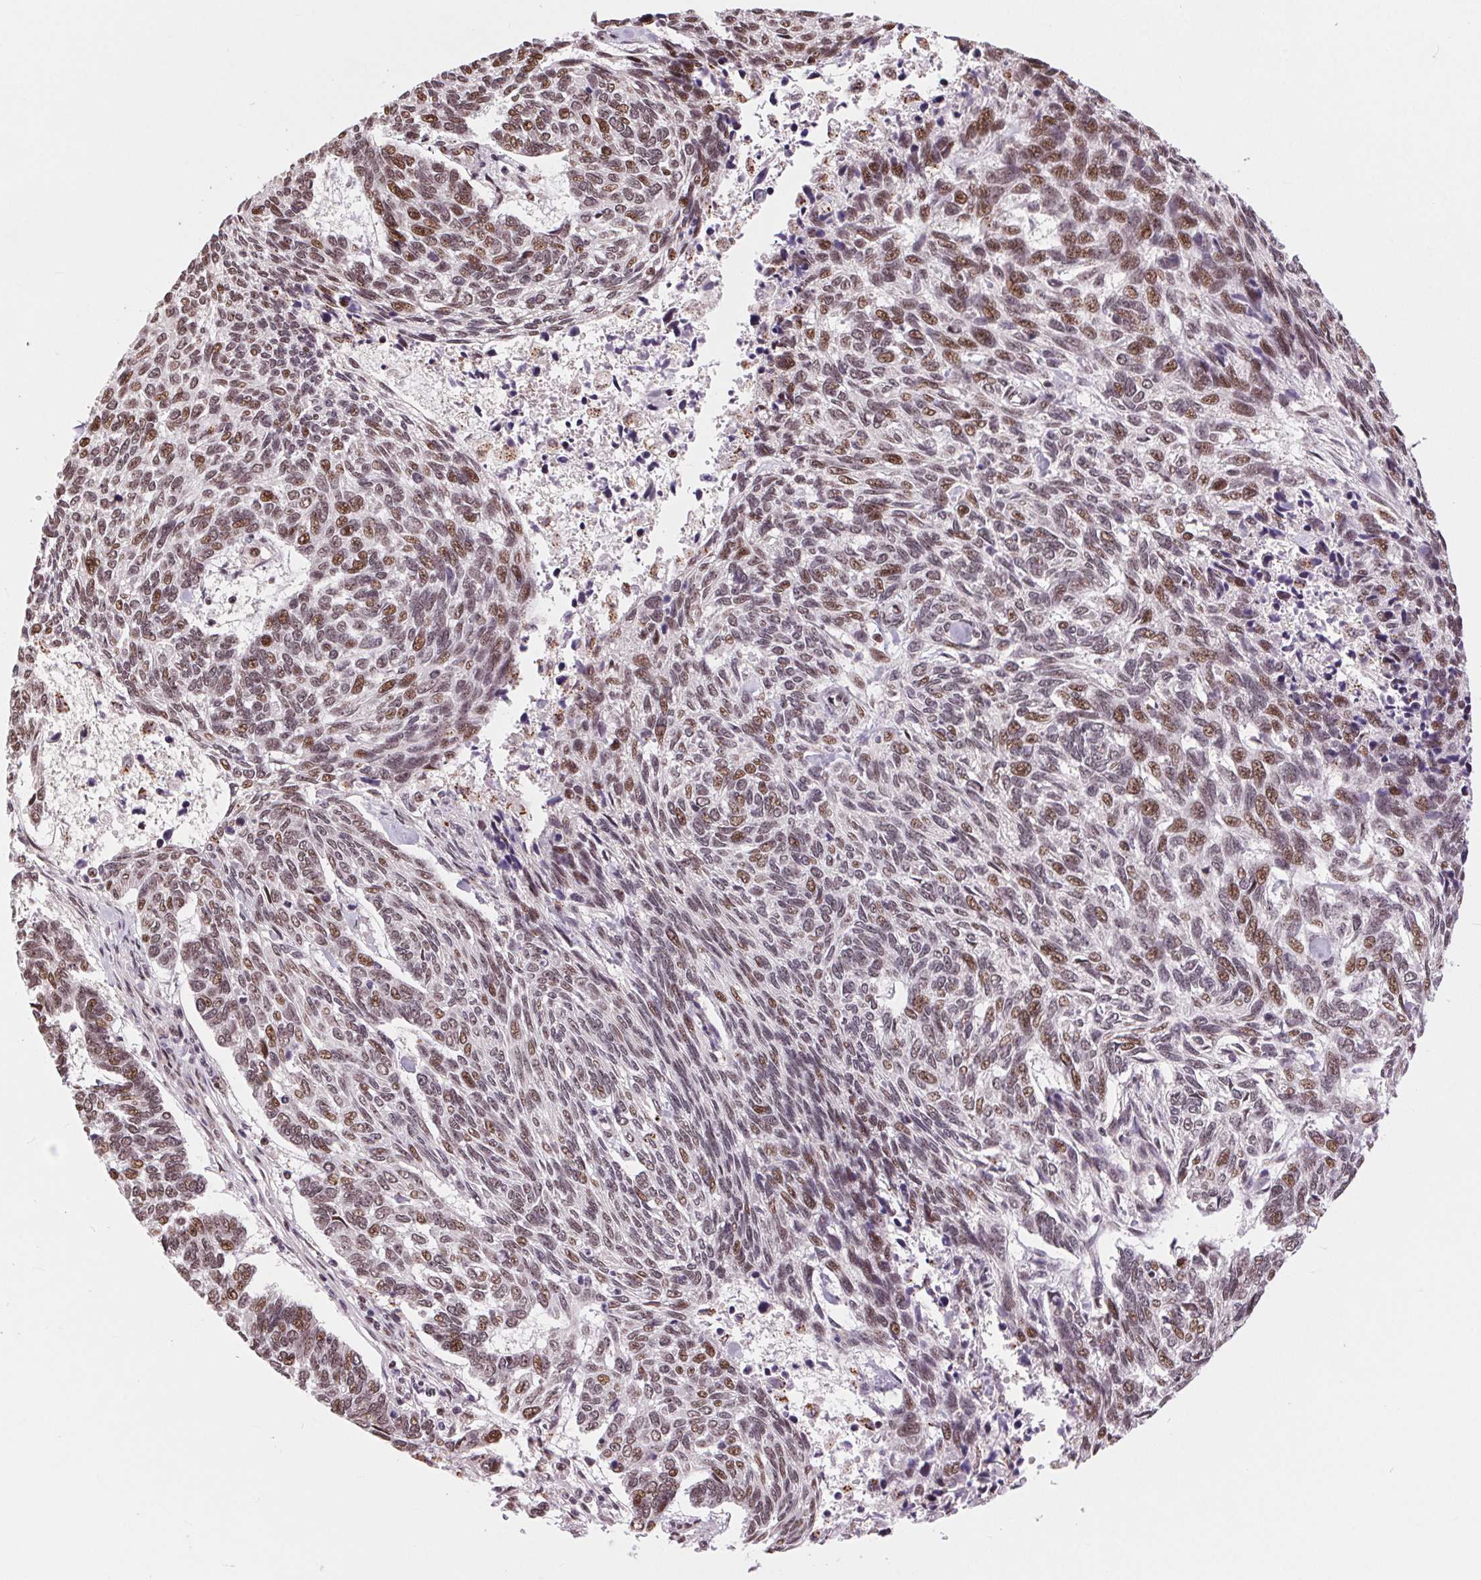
{"staining": {"intensity": "moderate", "quantity": "25%-75%", "location": "nuclear"}, "tissue": "skin cancer", "cell_type": "Tumor cells", "image_type": "cancer", "snomed": [{"axis": "morphology", "description": "Basal cell carcinoma"}, {"axis": "topography", "description": "Skin"}], "caption": "Human skin cancer (basal cell carcinoma) stained with a protein marker demonstrates moderate staining in tumor cells.", "gene": "RAD23A", "patient": {"sex": "female", "age": 65}}